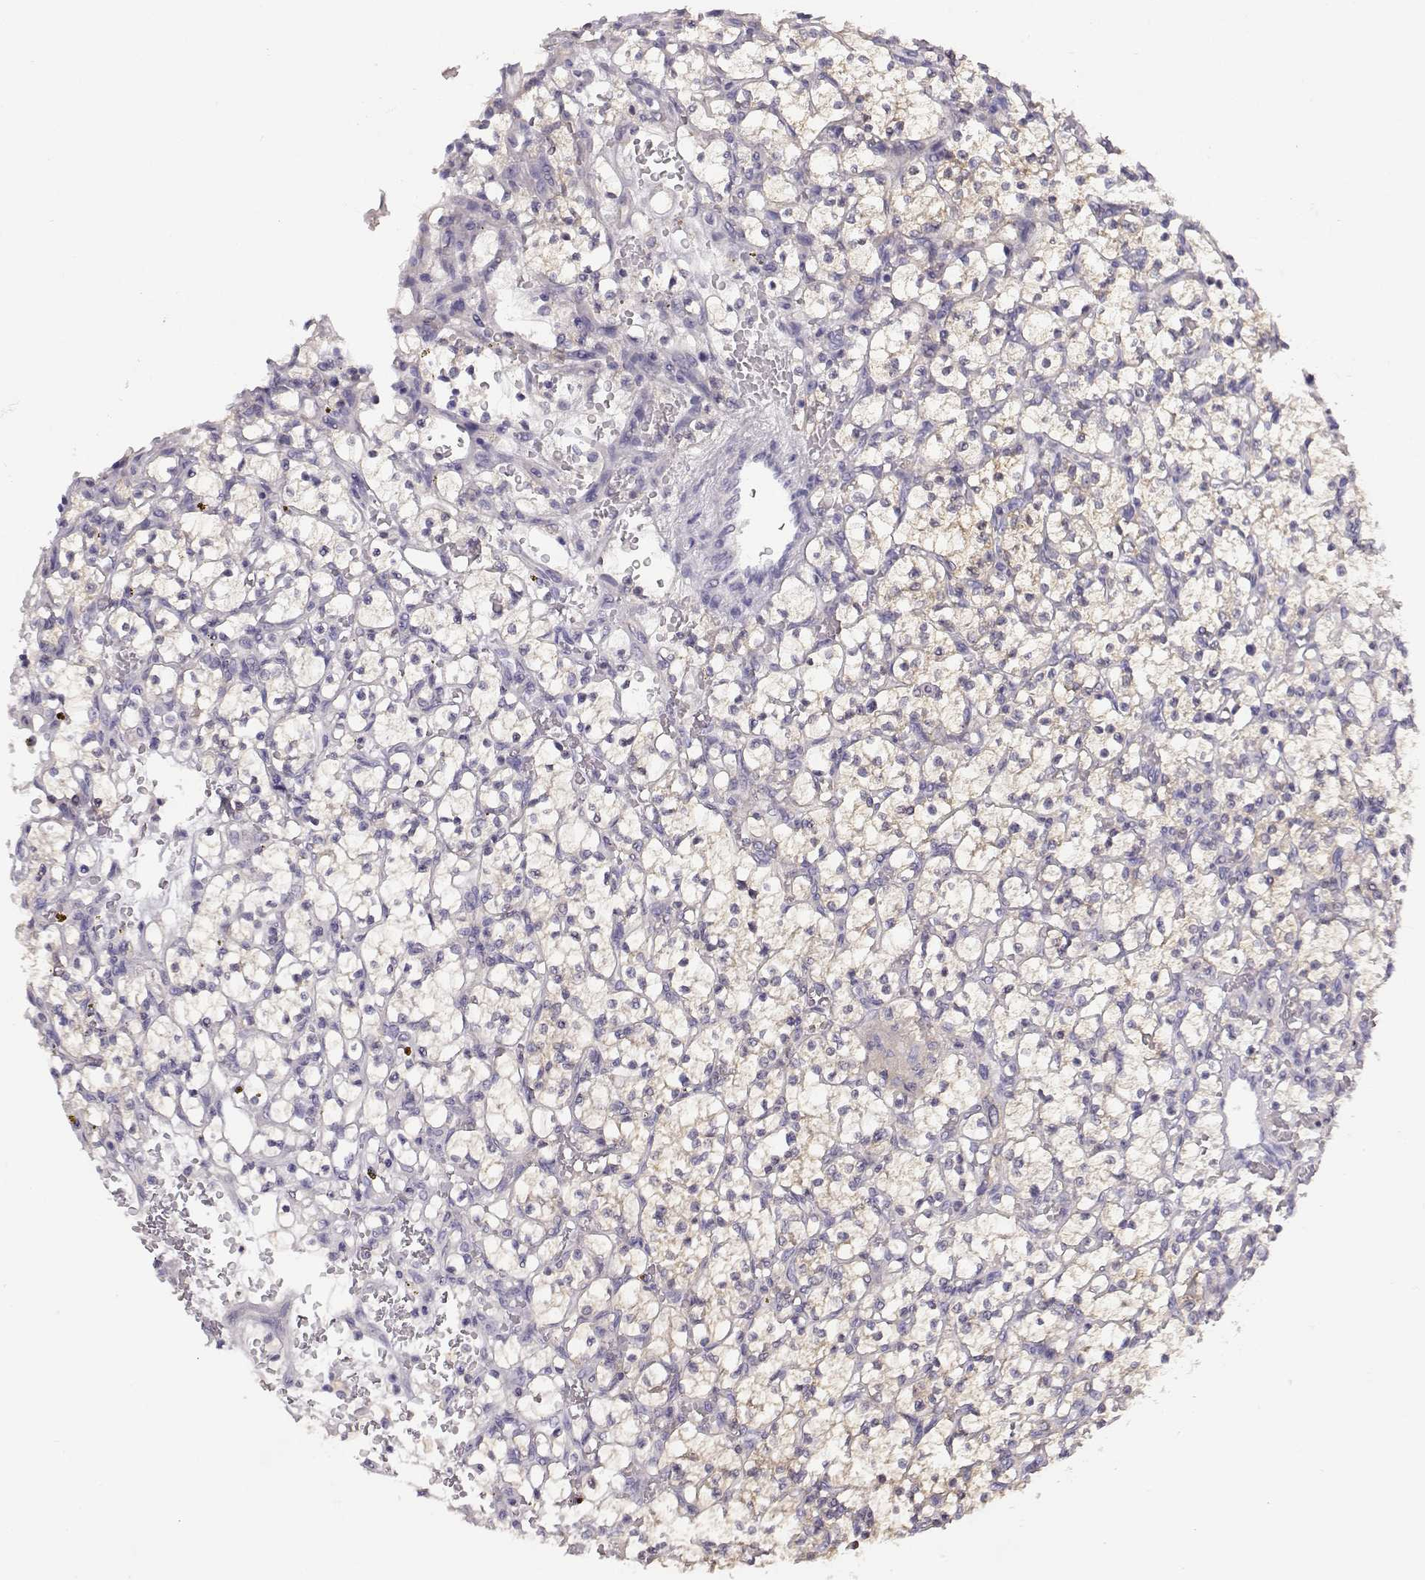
{"staining": {"intensity": "weak", "quantity": "25%-75%", "location": "cytoplasmic/membranous"}, "tissue": "renal cancer", "cell_type": "Tumor cells", "image_type": "cancer", "snomed": [{"axis": "morphology", "description": "Adenocarcinoma, NOS"}, {"axis": "topography", "description": "Kidney"}], "caption": "Immunohistochemistry (IHC) micrograph of renal cancer (adenocarcinoma) stained for a protein (brown), which exhibits low levels of weak cytoplasmic/membranous staining in about 25%-75% of tumor cells.", "gene": "NDRG4", "patient": {"sex": "female", "age": 64}}